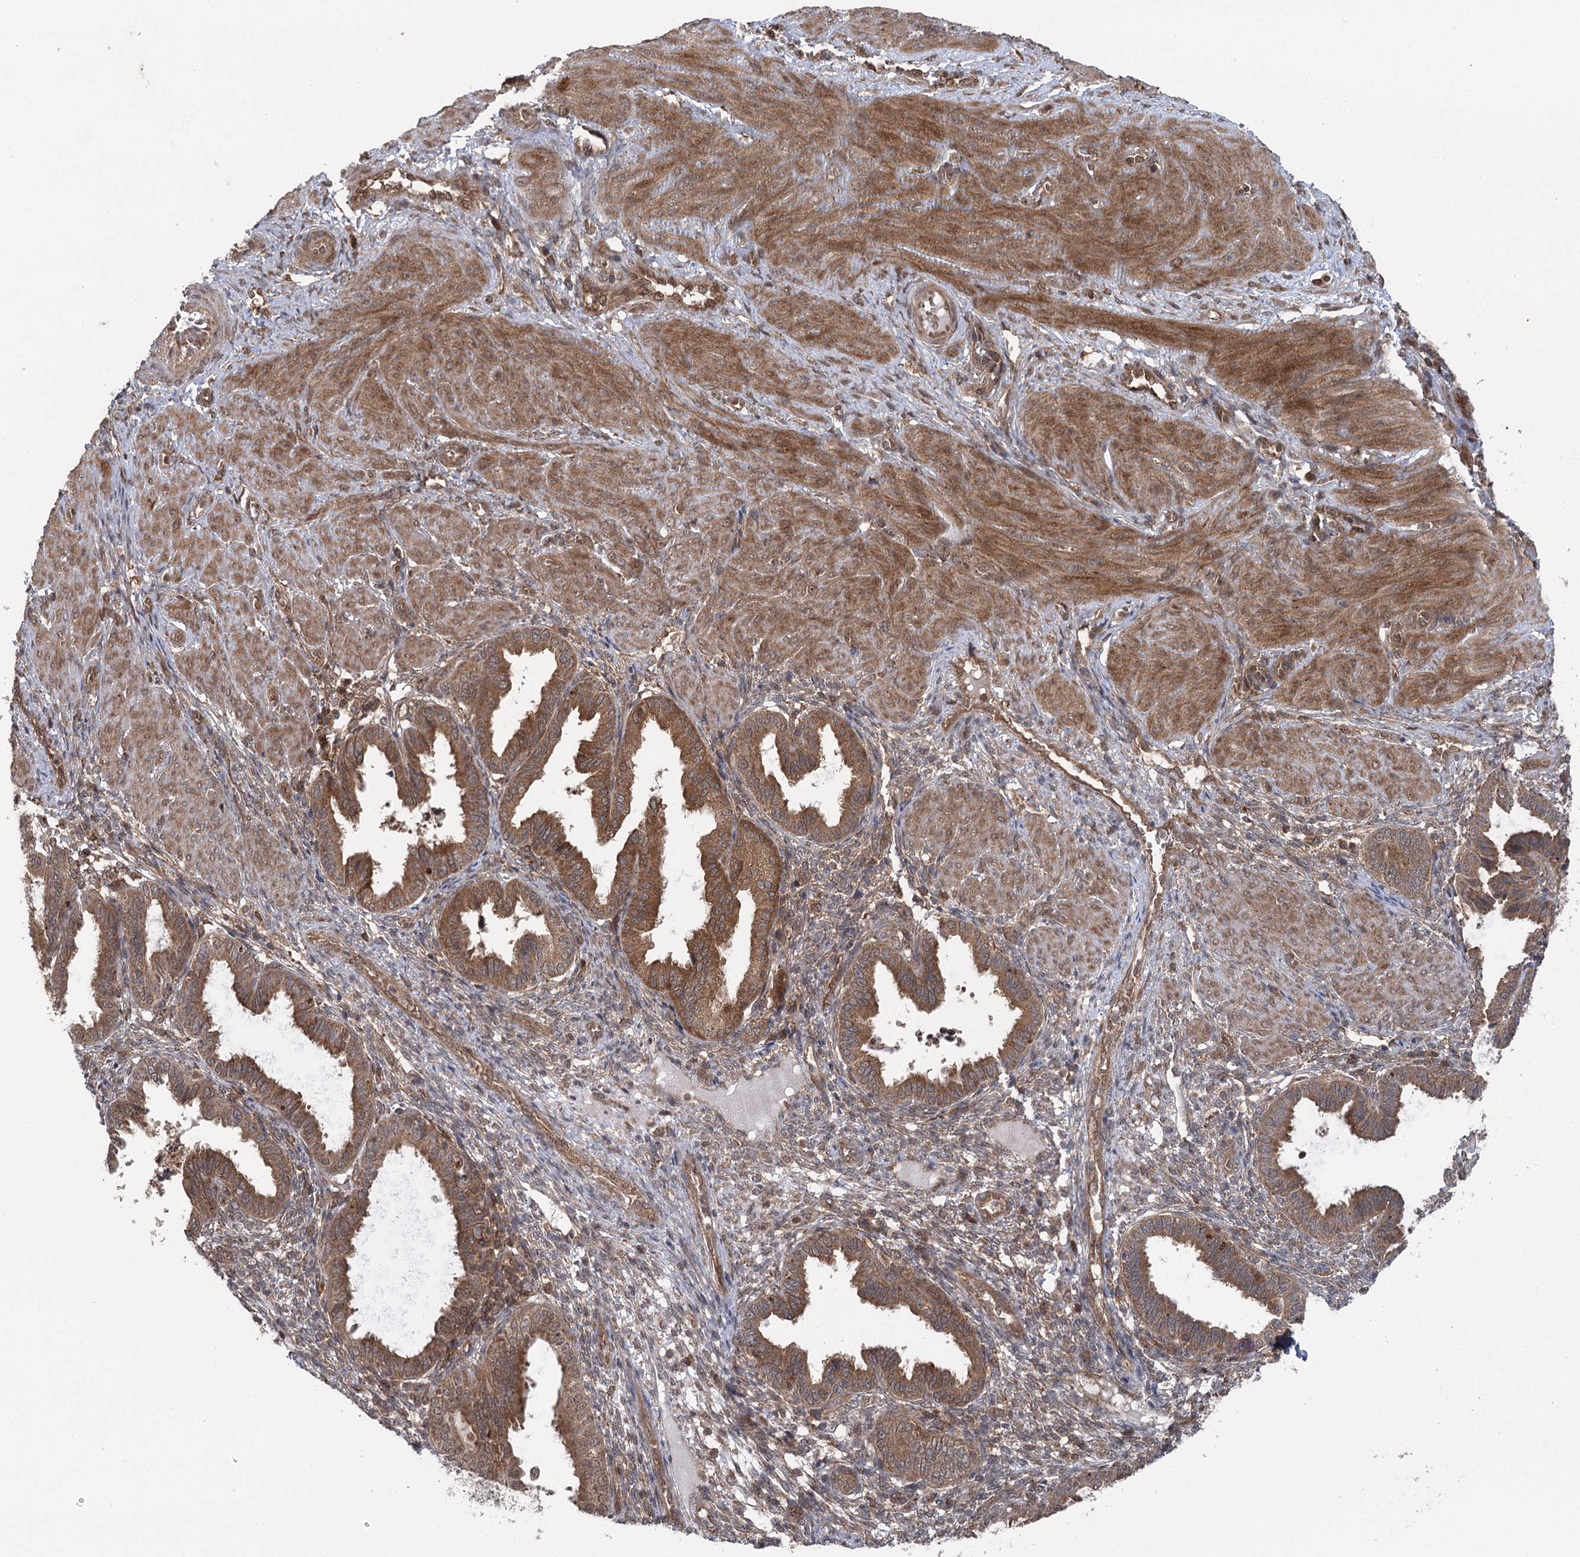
{"staining": {"intensity": "weak", "quantity": "25%-75%", "location": "cytoplasmic/membranous"}, "tissue": "endometrium", "cell_type": "Cells in endometrial stroma", "image_type": "normal", "snomed": [{"axis": "morphology", "description": "Normal tissue, NOS"}, {"axis": "topography", "description": "Endometrium"}], "caption": "About 25%-75% of cells in endometrial stroma in benign endometrium demonstrate weak cytoplasmic/membranous protein positivity as visualized by brown immunohistochemical staining.", "gene": "C12orf4", "patient": {"sex": "female", "age": 33}}